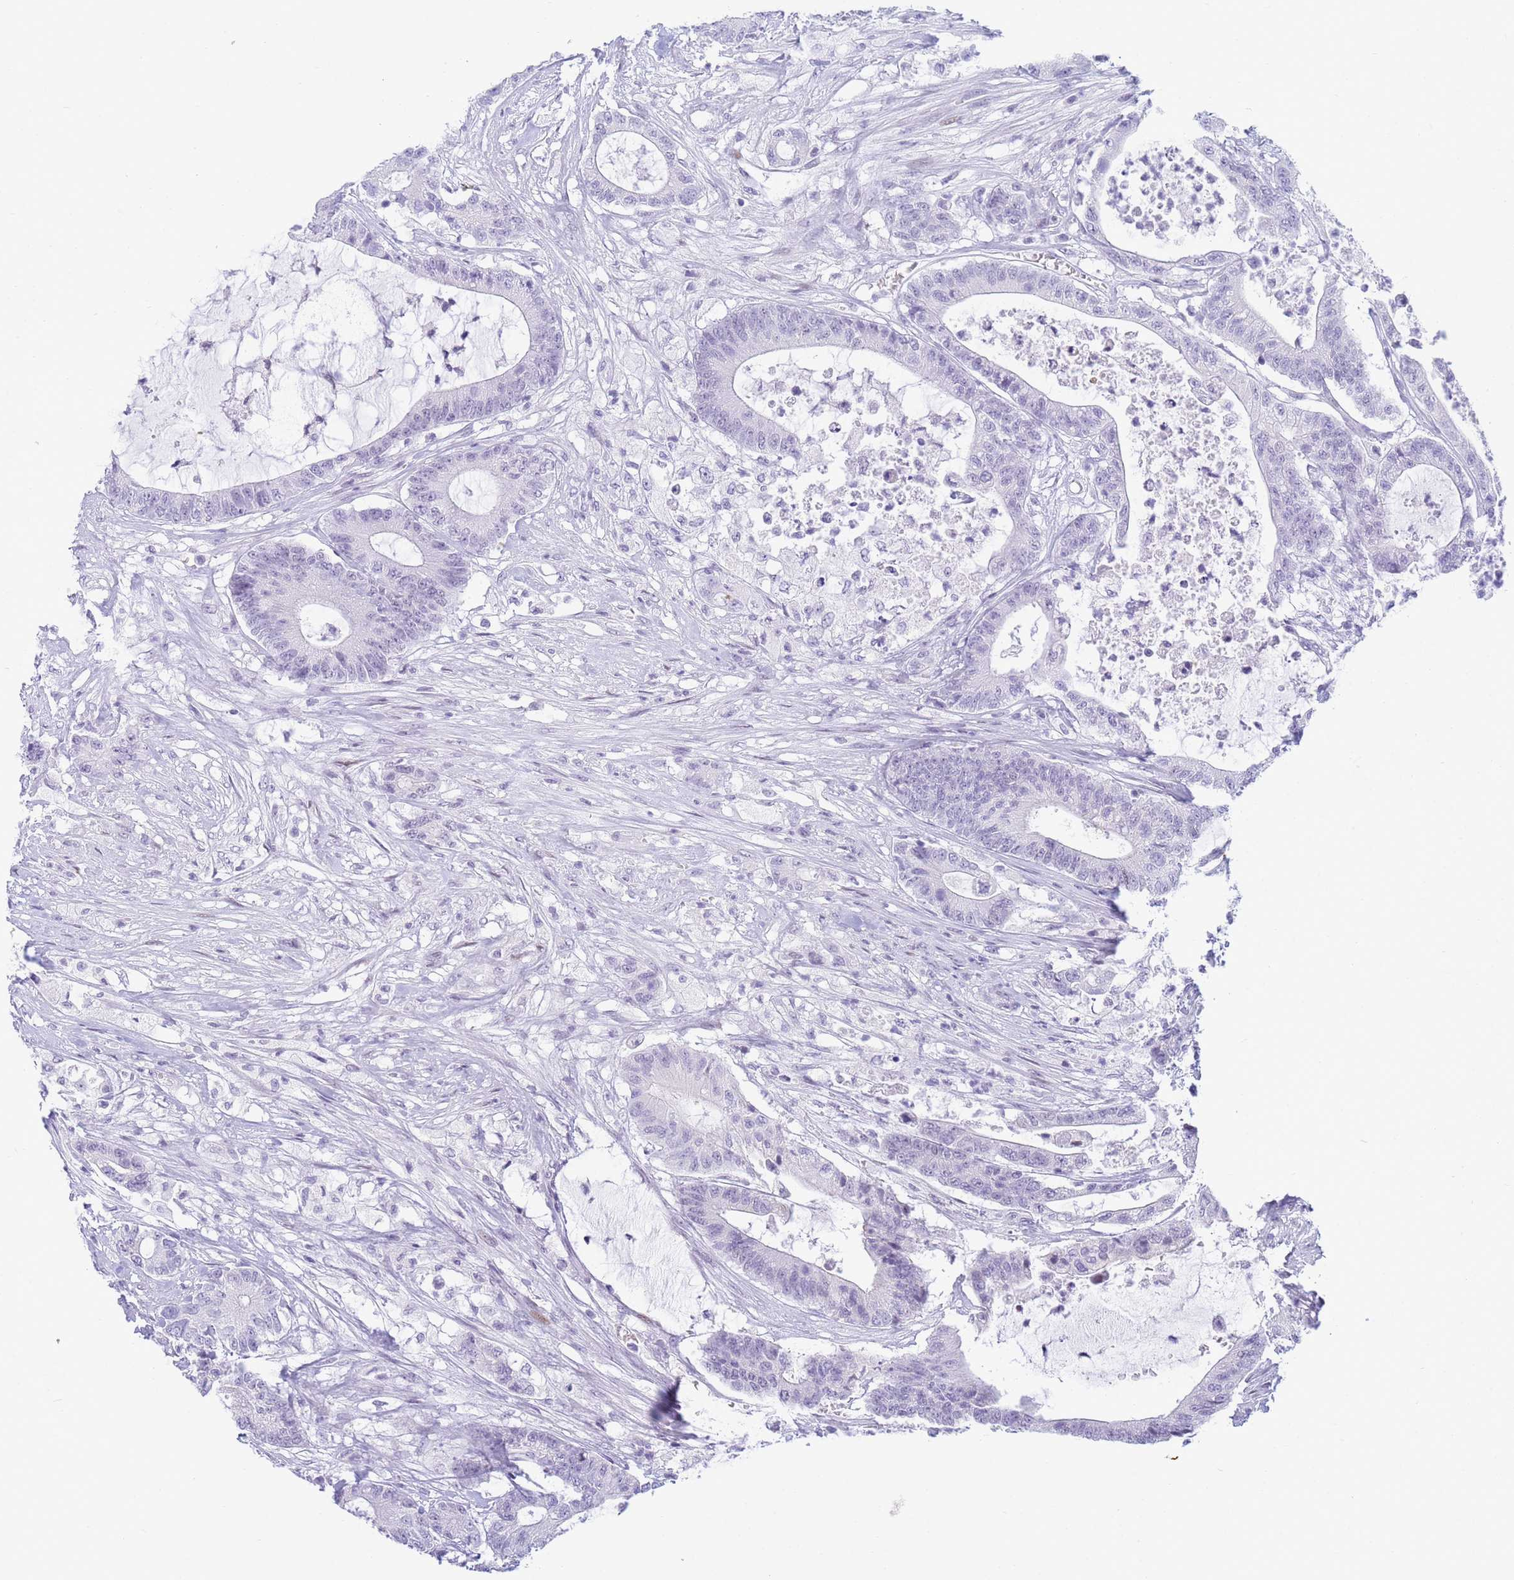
{"staining": {"intensity": "negative", "quantity": "none", "location": "none"}, "tissue": "colorectal cancer", "cell_type": "Tumor cells", "image_type": "cancer", "snomed": [{"axis": "morphology", "description": "Adenocarcinoma, NOS"}, {"axis": "topography", "description": "Colon"}], "caption": "Tumor cells show no significant protein expression in colorectal adenocarcinoma. (DAB immunohistochemistry (IHC), high magnification).", "gene": "SNX20", "patient": {"sex": "female", "age": 84}}